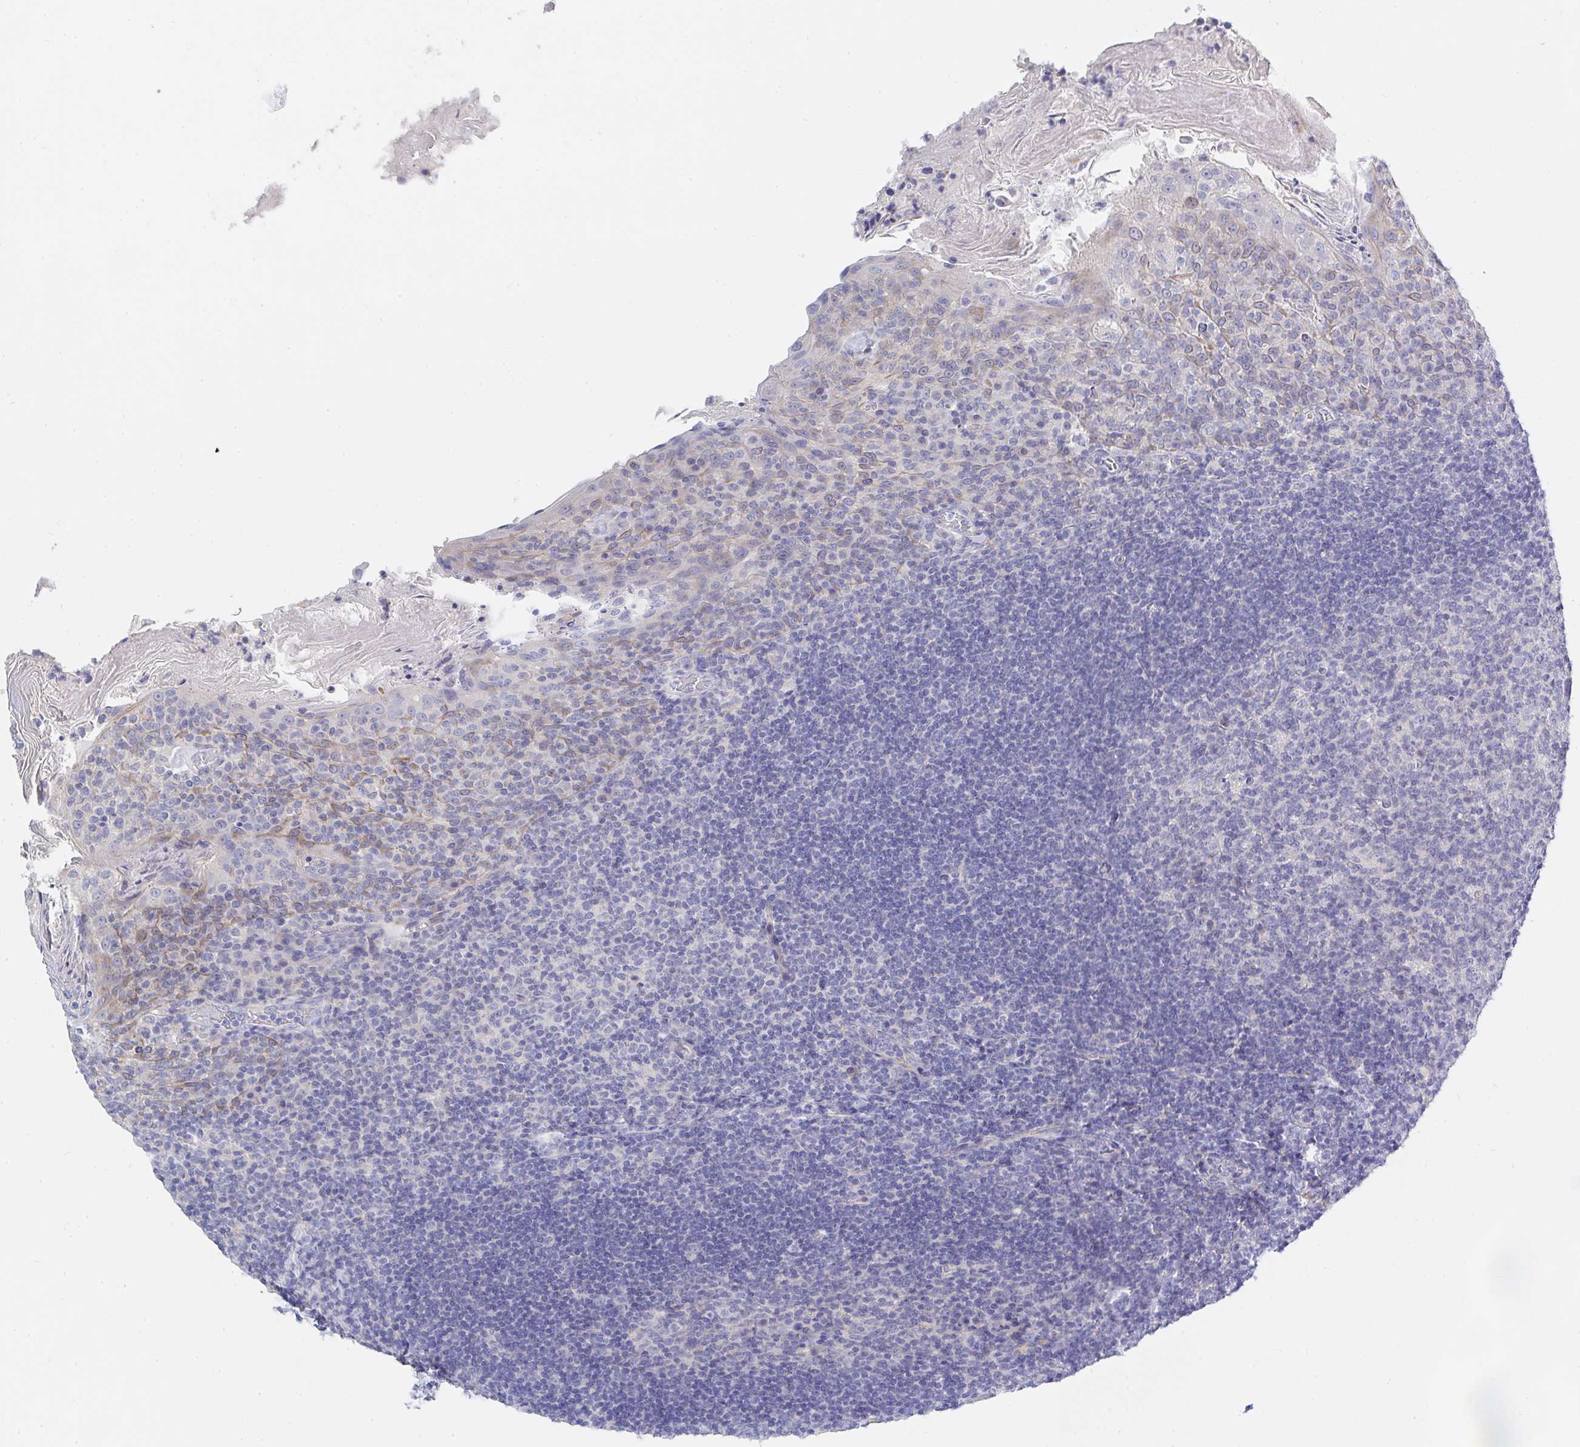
{"staining": {"intensity": "negative", "quantity": "none", "location": "none"}, "tissue": "tonsil", "cell_type": "Germinal center cells", "image_type": "normal", "snomed": [{"axis": "morphology", "description": "Normal tissue, NOS"}, {"axis": "topography", "description": "Tonsil"}], "caption": "IHC micrograph of unremarkable tonsil stained for a protein (brown), which reveals no staining in germinal center cells. (DAB immunohistochemistry (IHC) with hematoxylin counter stain).", "gene": "ZNF561", "patient": {"sex": "female", "age": 10}}